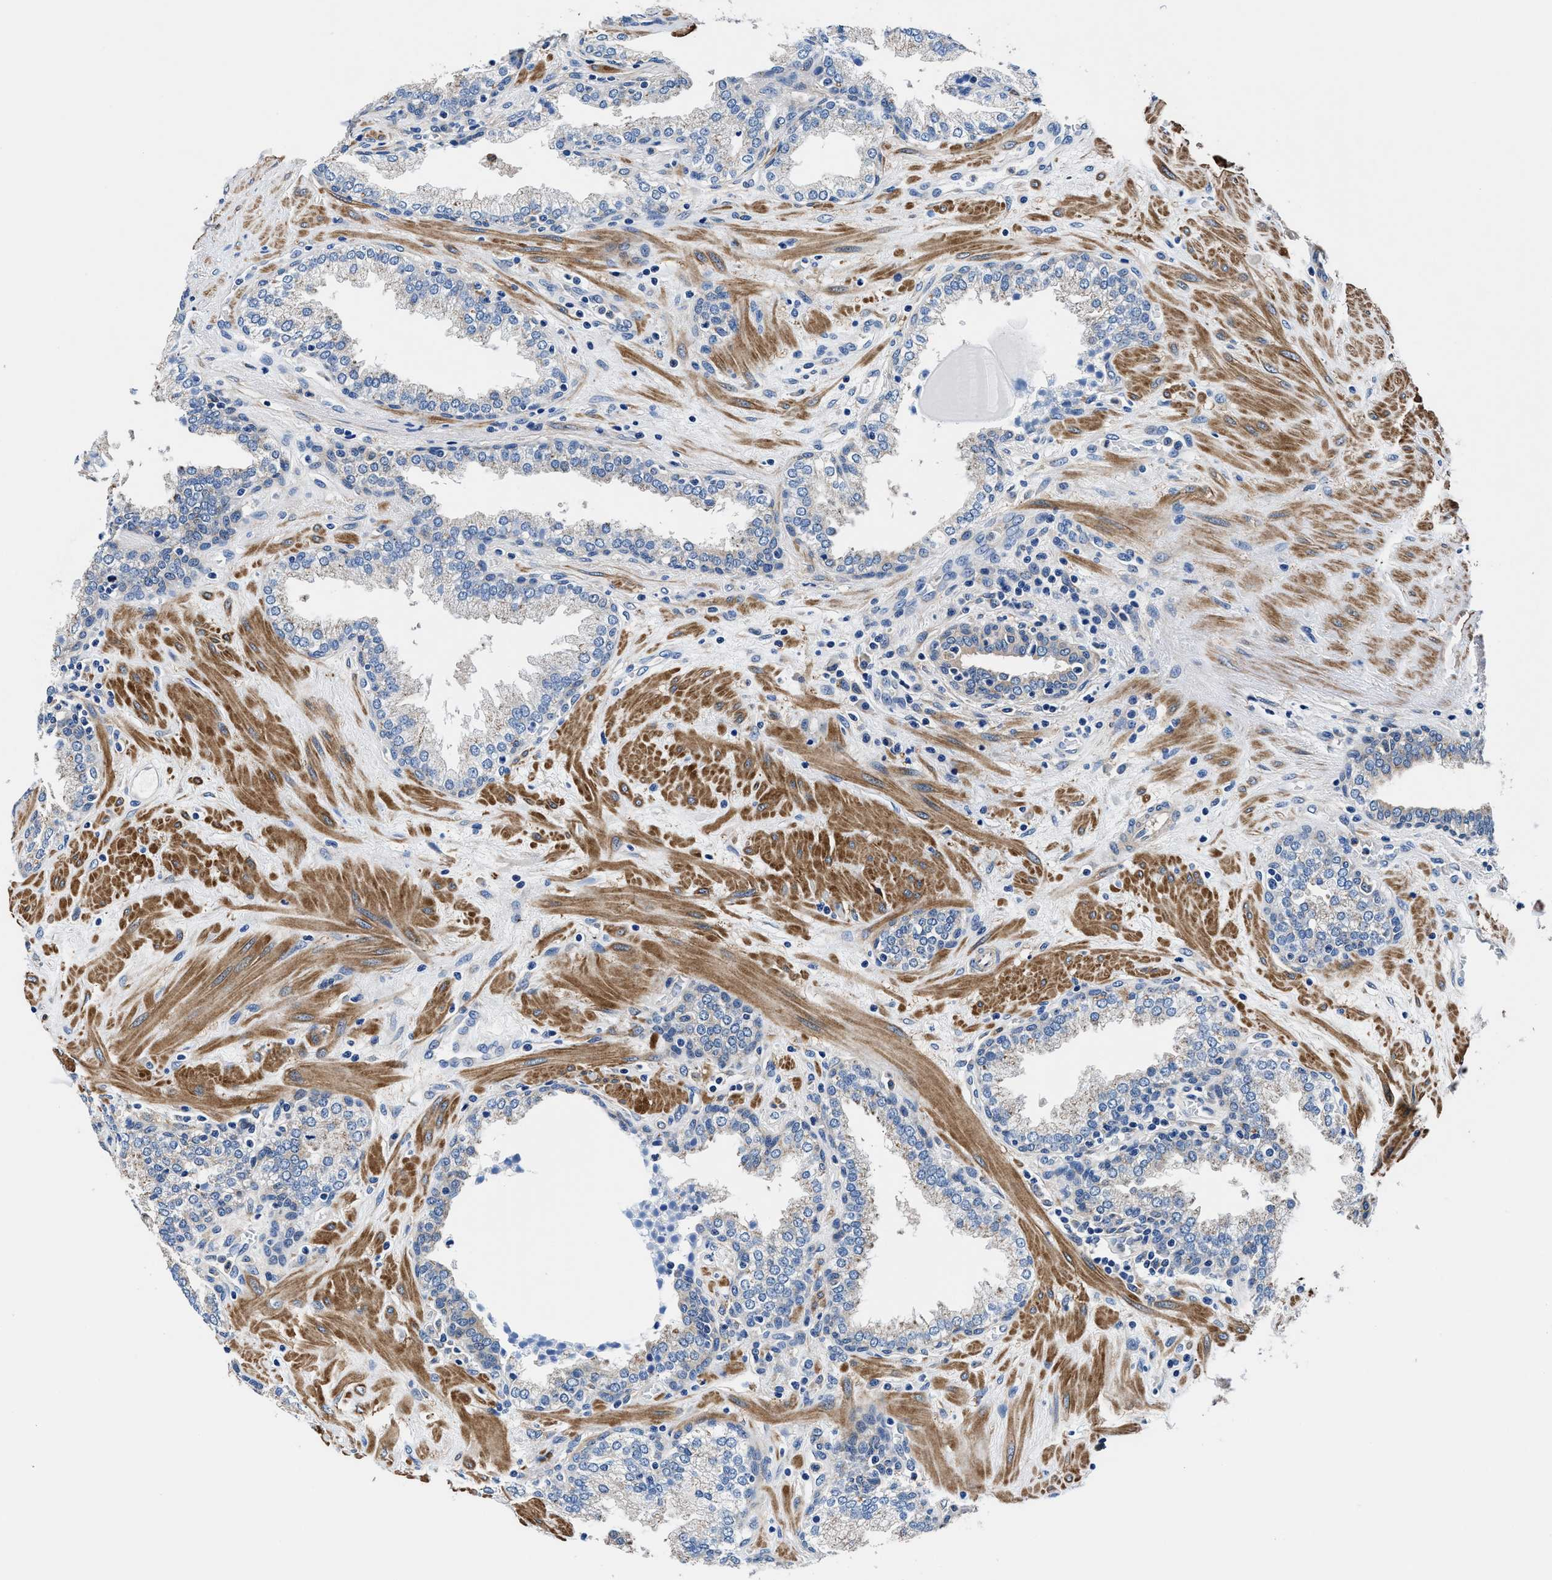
{"staining": {"intensity": "negative", "quantity": "none", "location": "none"}, "tissue": "prostate", "cell_type": "Glandular cells", "image_type": "normal", "snomed": [{"axis": "morphology", "description": "Normal tissue, NOS"}, {"axis": "topography", "description": "Prostate"}], "caption": "Glandular cells show no significant protein staining in benign prostate. (Brightfield microscopy of DAB (3,3'-diaminobenzidine) IHC at high magnification).", "gene": "NEU1", "patient": {"sex": "male", "age": 51}}